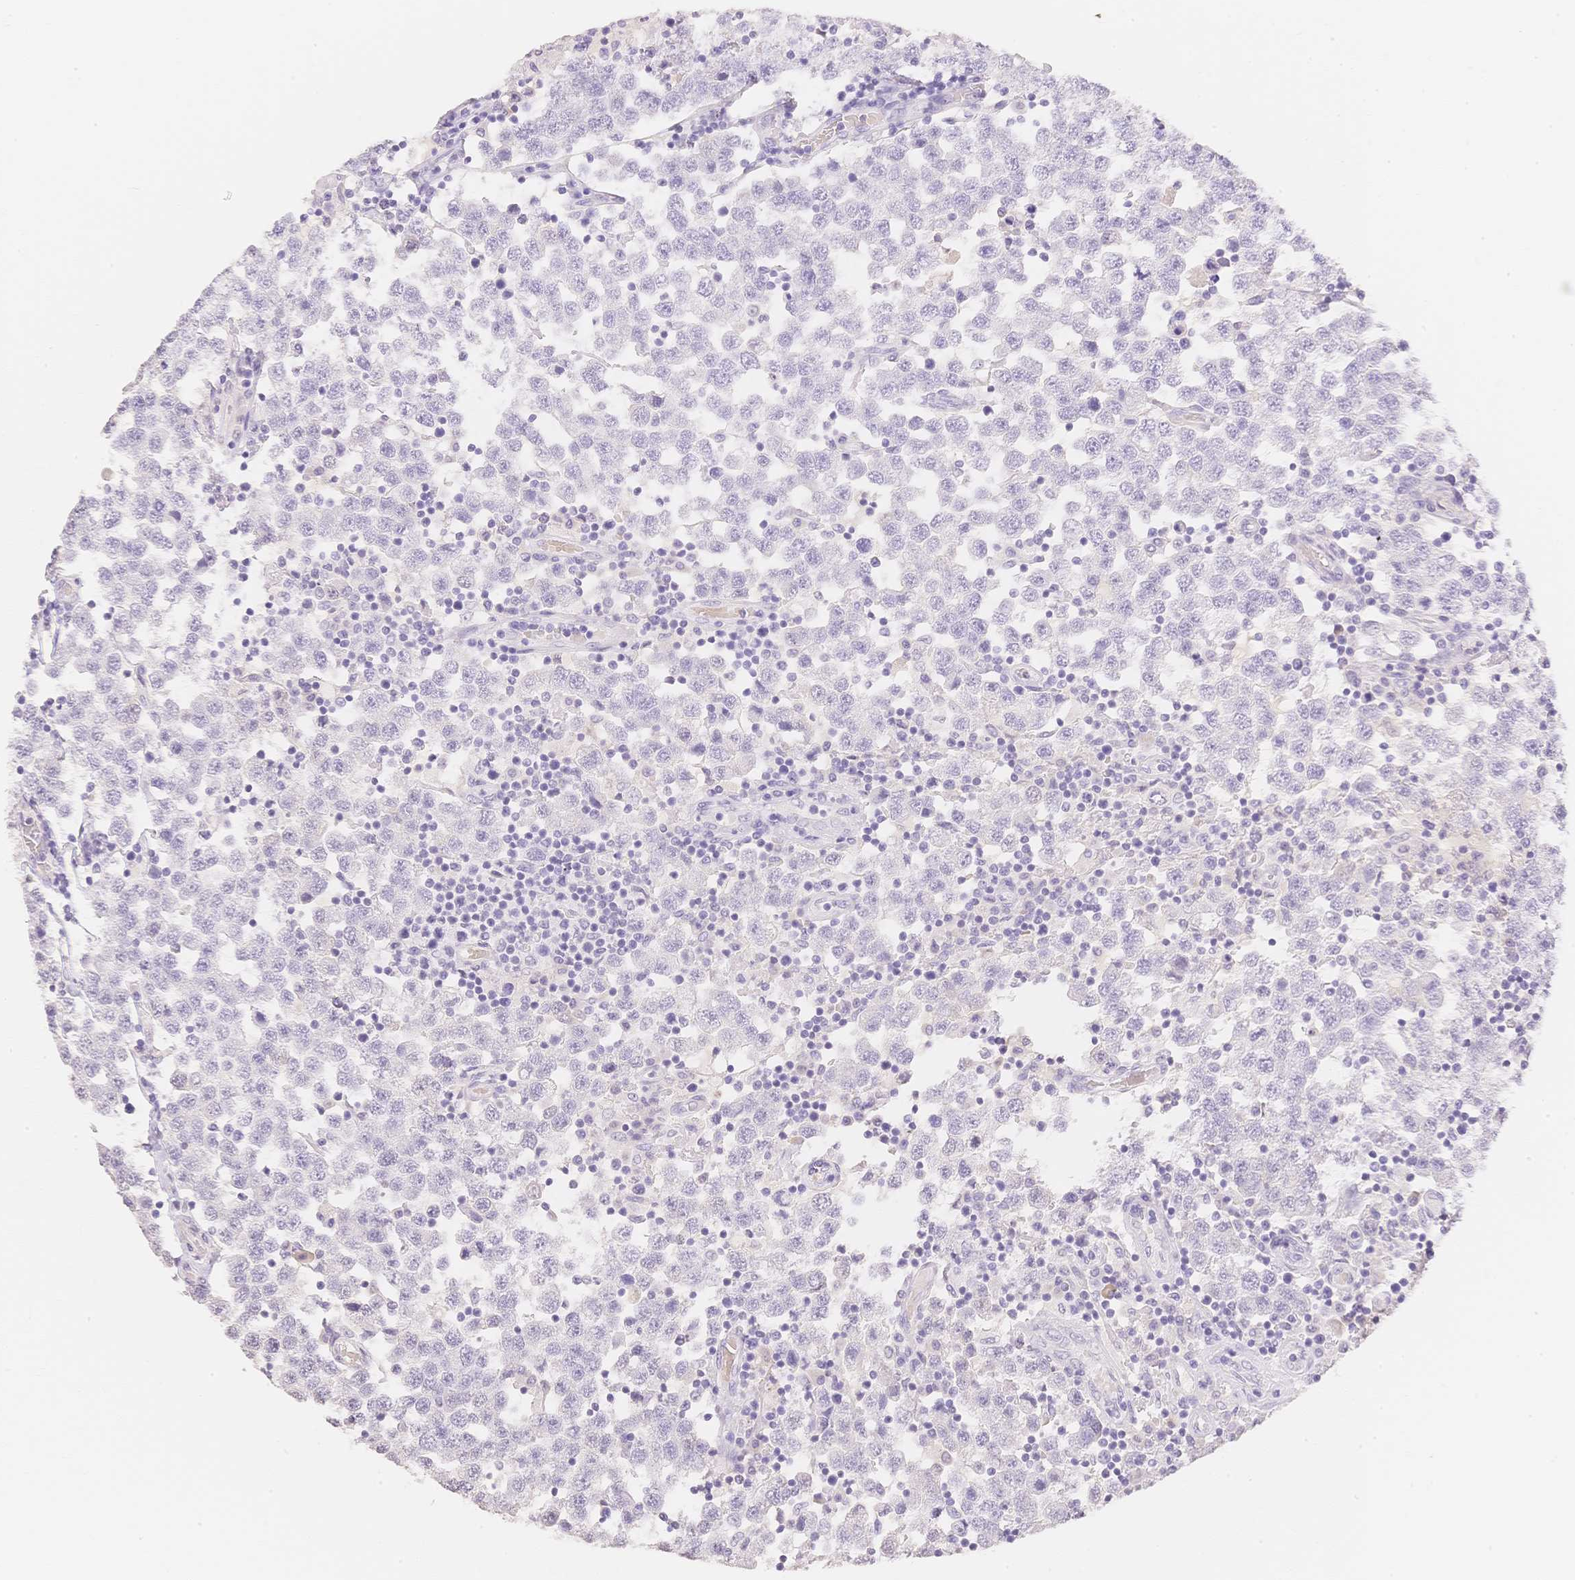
{"staining": {"intensity": "negative", "quantity": "none", "location": "none"}, "tissue": "testis cancer", "cell_type": "Tumor cells", "image_type": "cancer", "snomed": [{"axis": "morphology", "description": "Seminoma, NOS"}, {"axis": "topography", "description": "Testis"}], "caption": "Protein analysis of testis seminoma shows no significant expression in tumor cells.", "gene": "HCRTR2", "patient": {"sex": "male", "age": 34}}